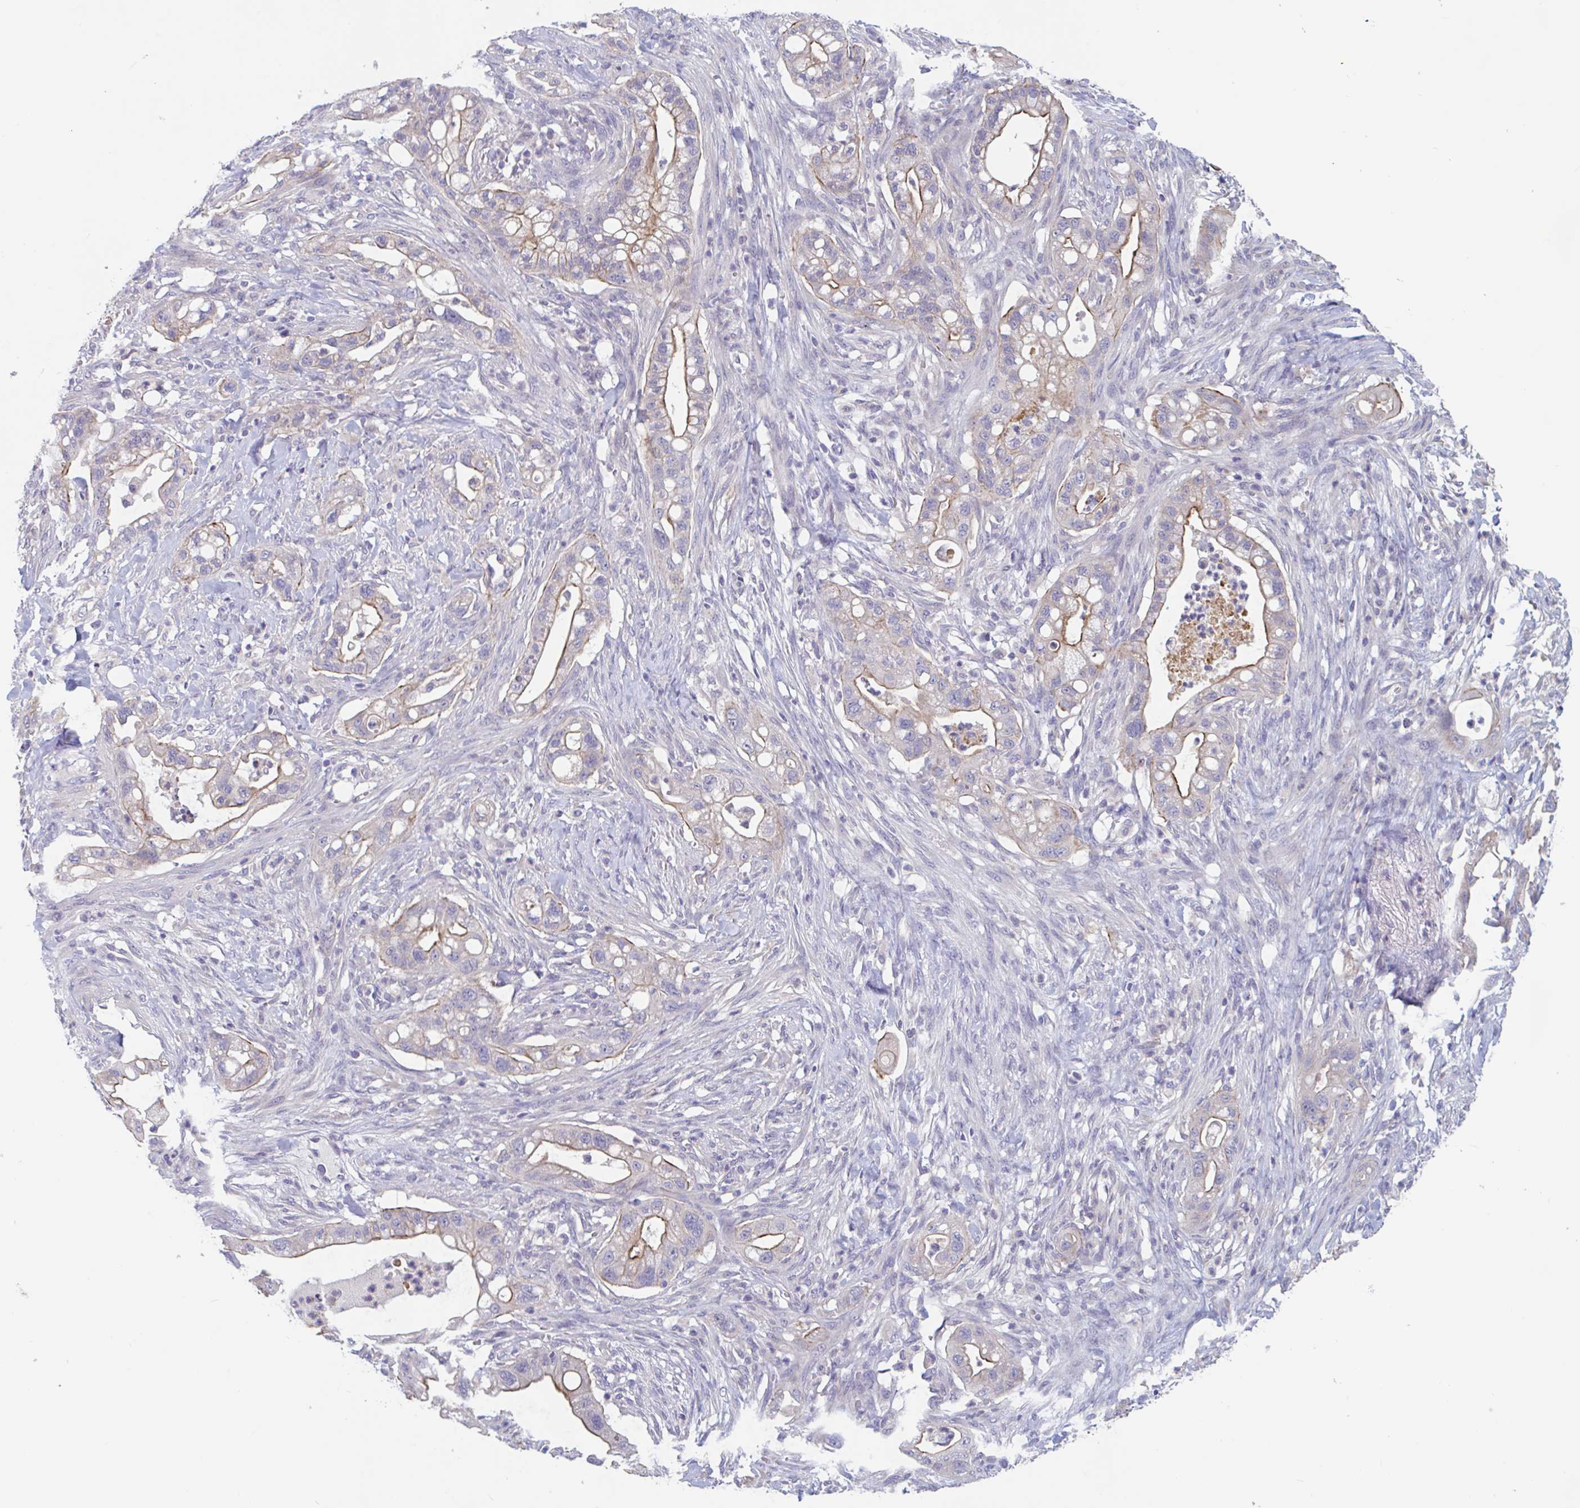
{"staining": {"intensity": "moderate", "quantity": "25%-75%", "location": "cytoplasmic/membranous"}, "tissue": "pancreatic cancer", "cell_type": "Tumor cells", "image_type": "cancer", "snomed": [{"axis": "morphology", "description": "Adenocarcinoma, NOS"}, {"axis": "topography", "description": "Pancreas"}], "caption": "Tumor cells show moderate cytoplasmic/membranous expression in approximately 25%-75% of cells in pancreatic cancer (adenocarcinoma). Nuclei are stained in blue.", "gene": "UNKL", "patient": {"sex": "male", "age": 44}}